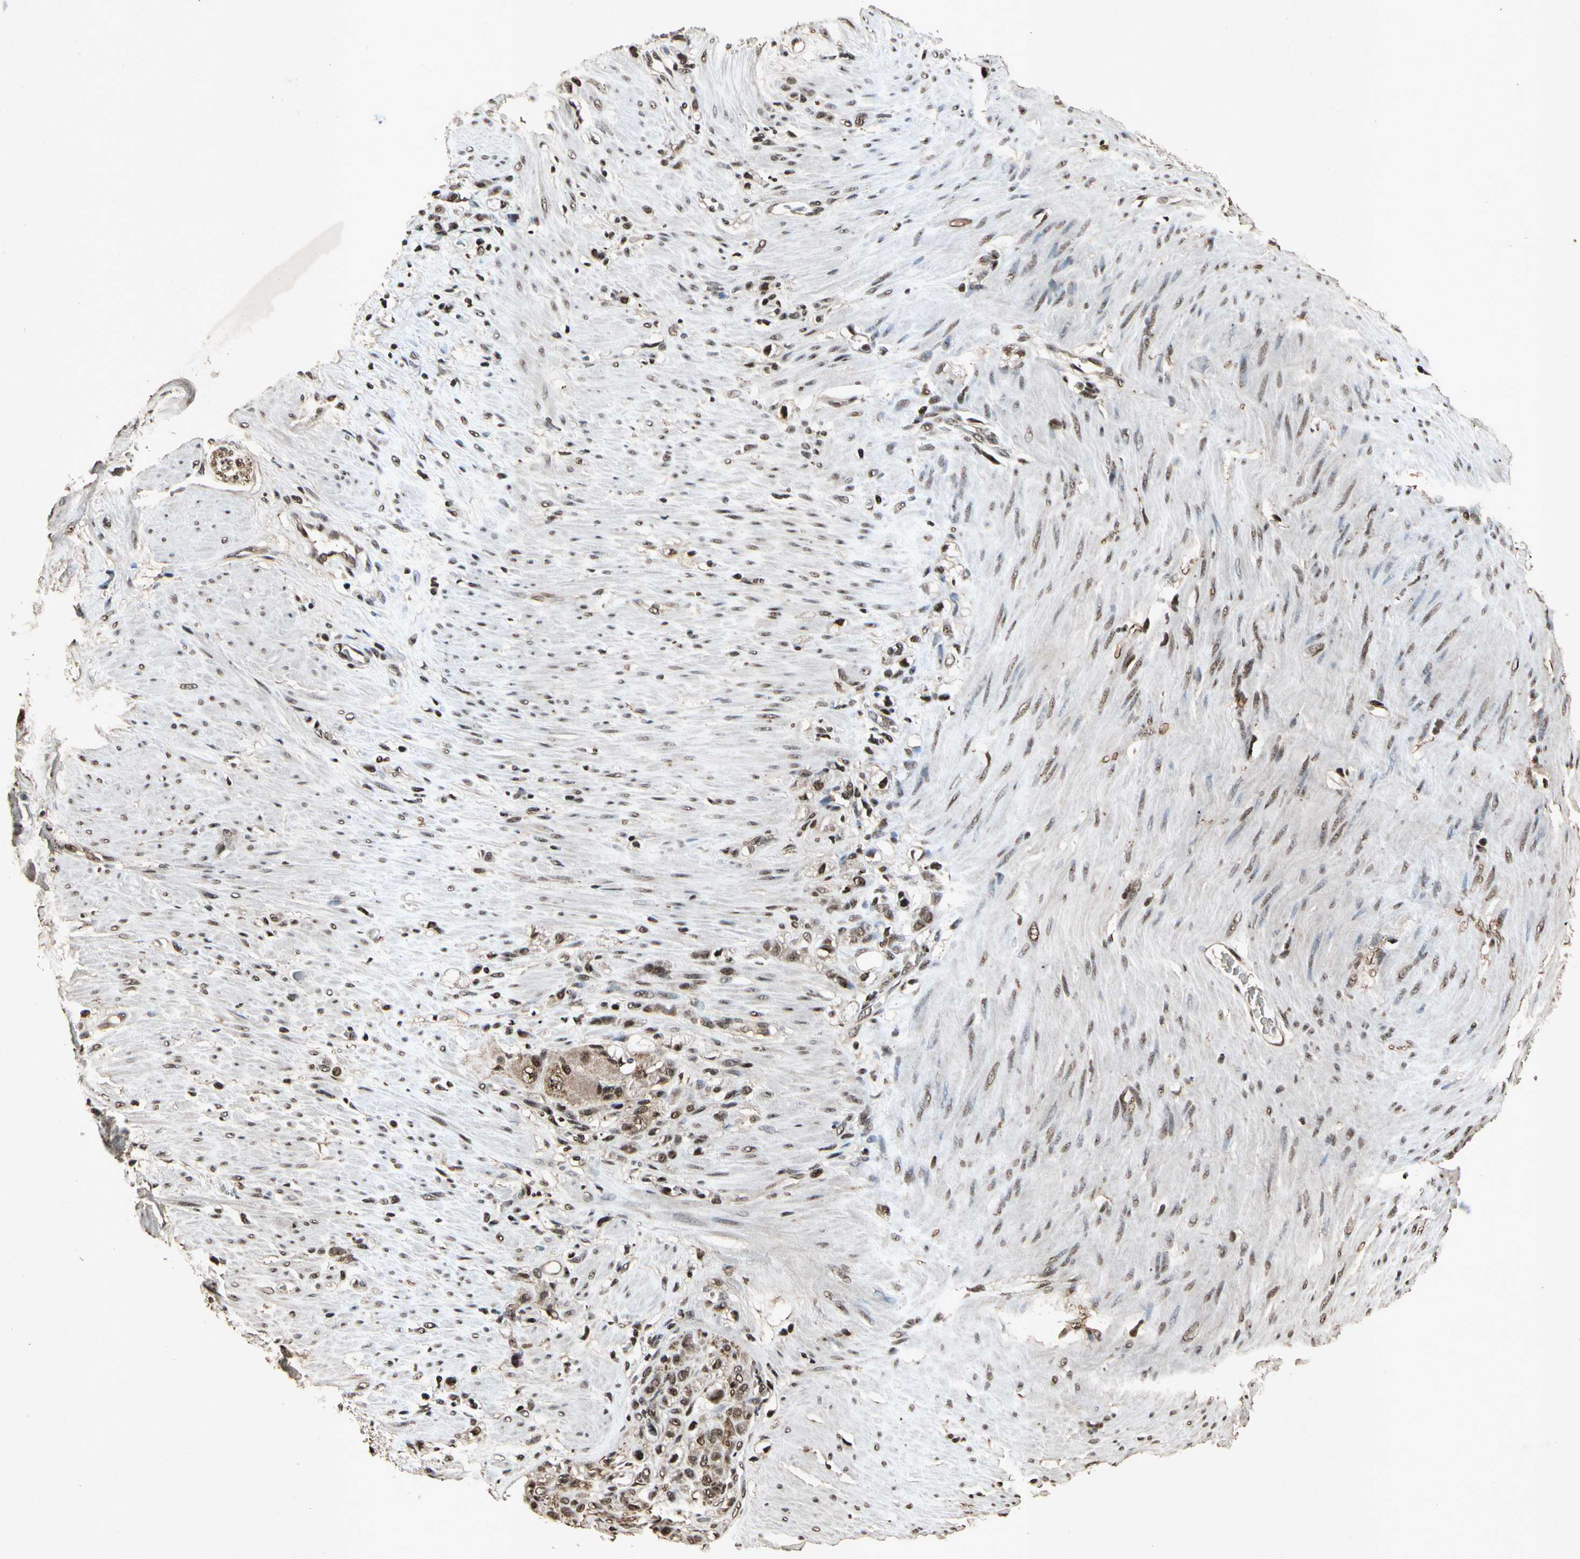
{"staining": {"intensity": "moderate", "quantity": ">75%", "location": "cytoplasmic/membranous,nuclear"}, "tissue": "stomach cancer", "cell_type": "Tumor cells", "image_type": "cancer", "snomed": [{"axis": "morphology", "description": "Adenocarcinoma, NOS"}, {"axis": "topography", "description": "Stomach"}], "caption": "Adenocarcinoma (stomach) tissue reveals moderate cytoplasmic/membranous and nuclear positivity in about >75% of tumor cells, visualized by immunohistochemistry.", "gene": "TBX2", "patient": {"sex": "male", "age": 82}}